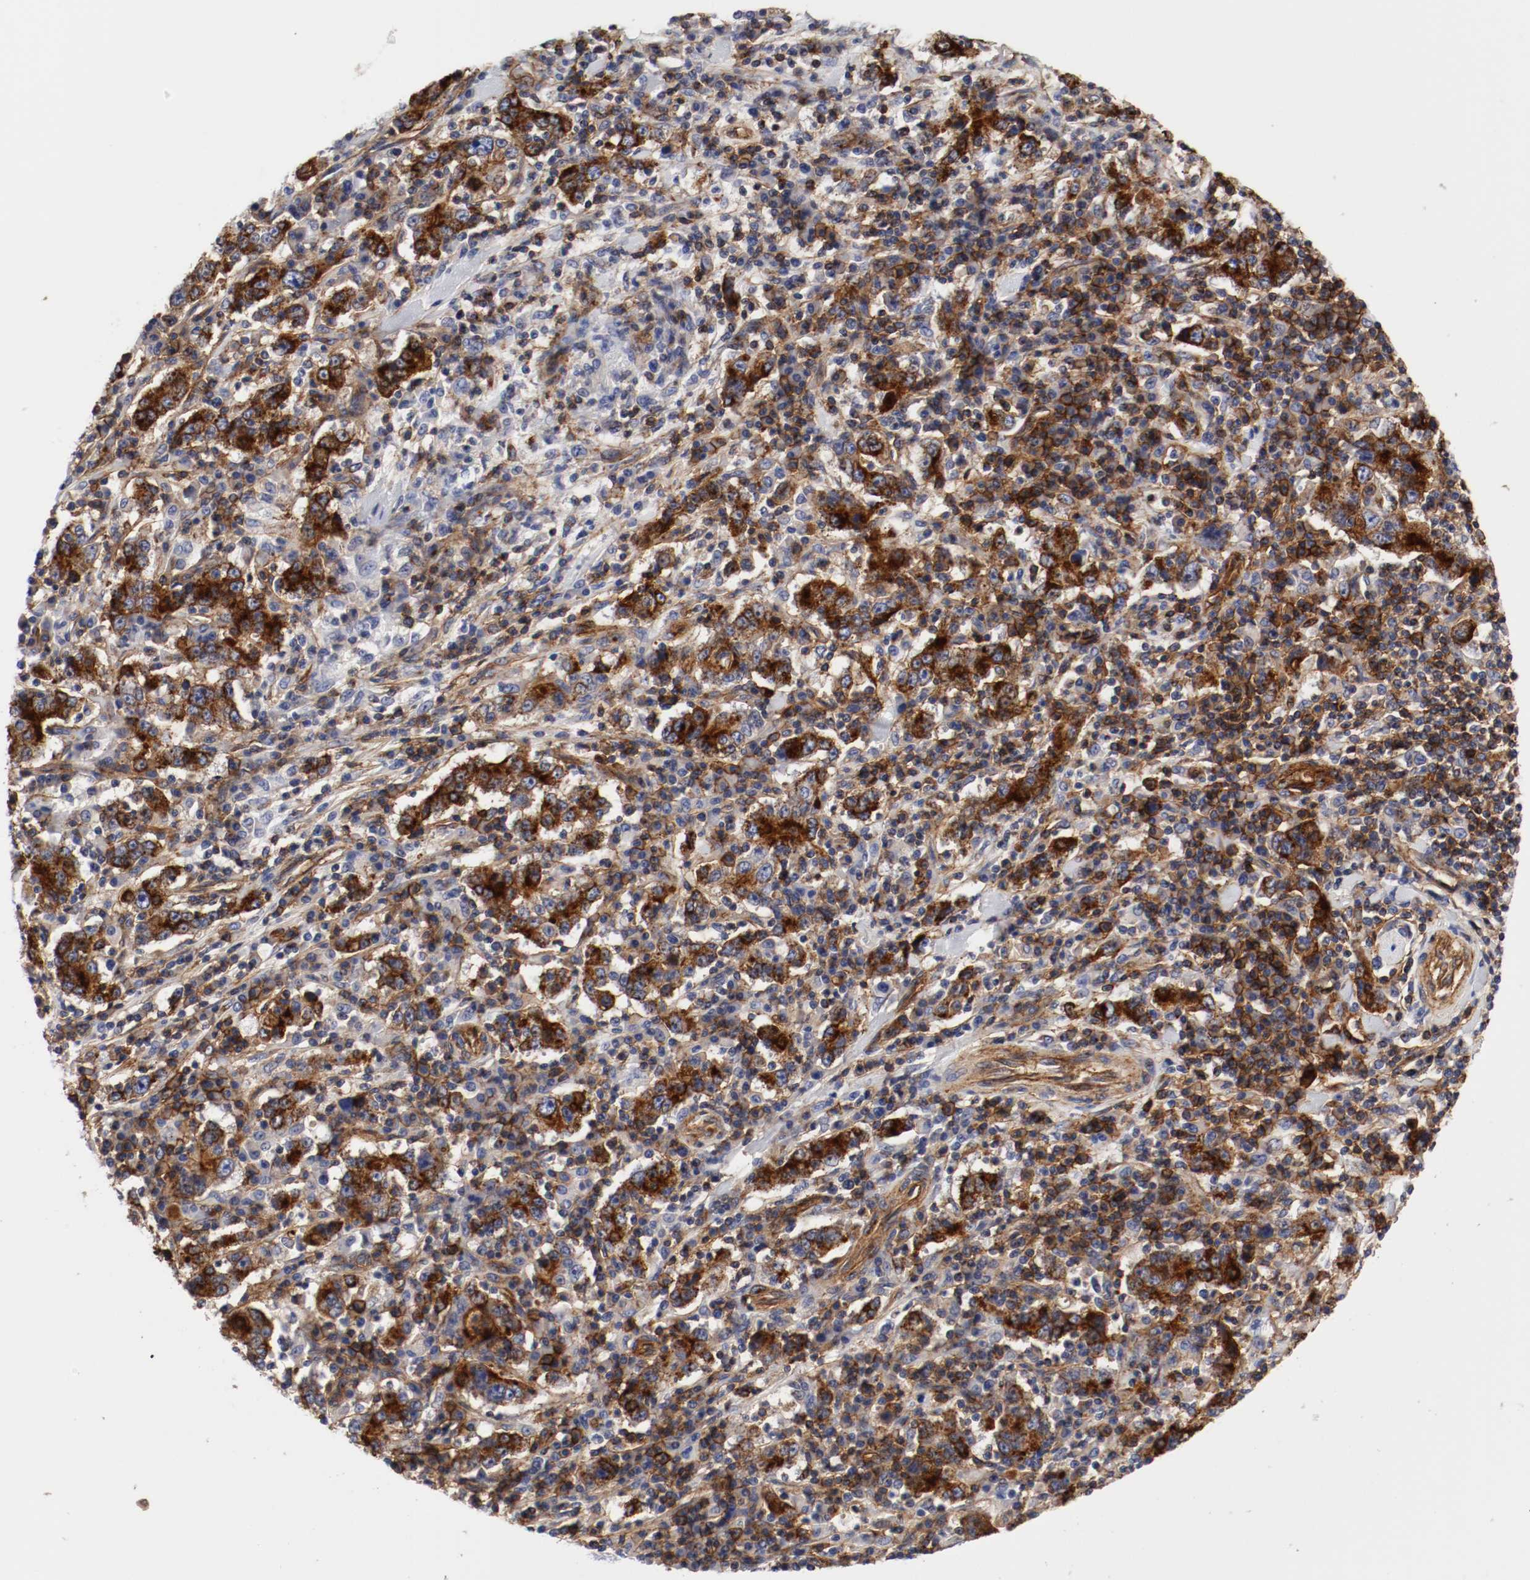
{"staining": {"intensity": "strong", "quantity": ">75%", "location": "cytoplasmic/membranous"}, "tissue": "stomach cancer", "cell_type": "Tumor cells", "image_type": "cancer", "snomed": [{"axis": "morphology", "description": "Normal tissue, NOS"}, {"axis": "morphology", "description": "Adenocarcinoma, NOS"}, {"axis": "topography", "description": "Stomach, upper"}, {"axis": "topography", "description": "Stomach"}], "caption": "A brown stain highlights strong cytoplasmic/membranous expression of a protein in human adenocarcinoma (stomach) tumor cells.", "gene": "IFITM1", "patient": {"sex": "male", "age": 59}}